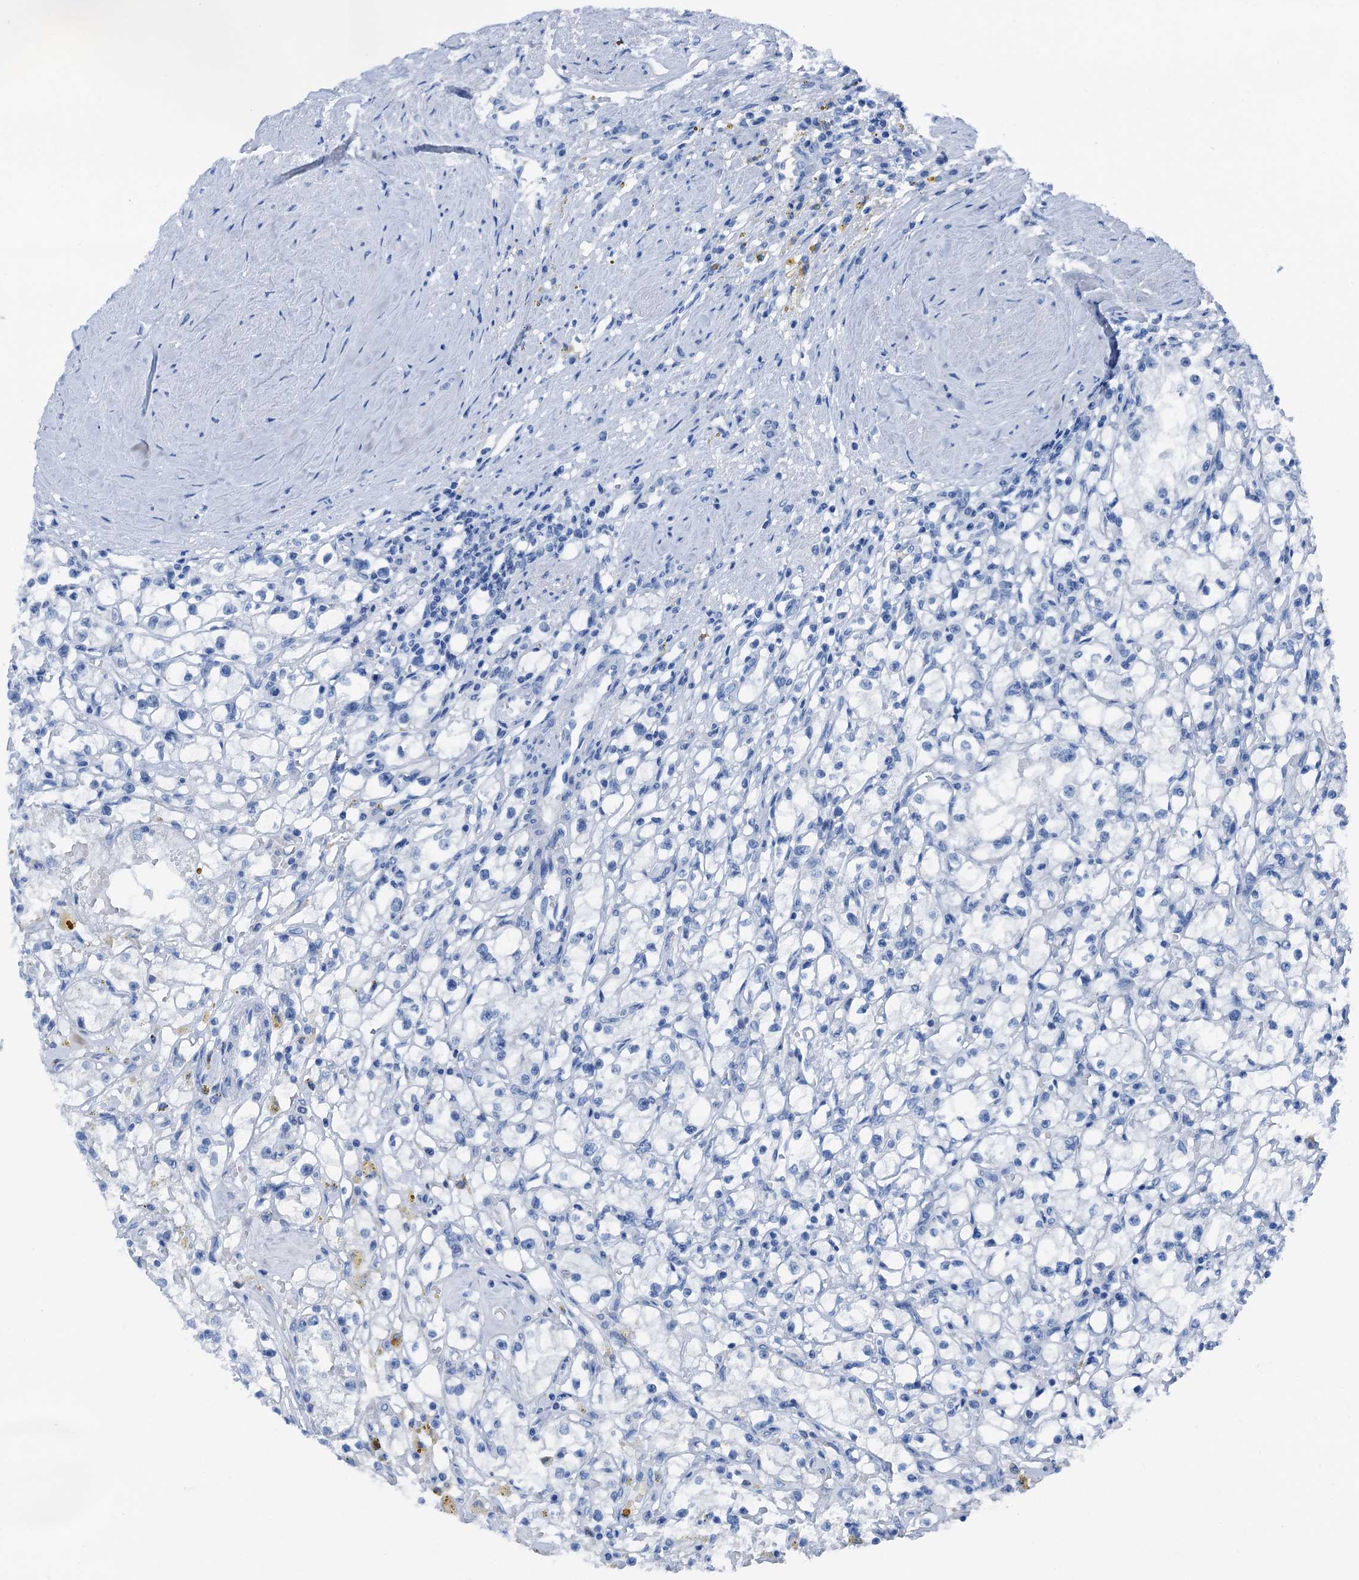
{"staining": {"intensity": "negative", "quantity": "none", "location": "none"}, "tissue": "renal cancer", "cell_type": "Tumor cells", "image_type": "cancer", "snomed": [{"axis": "morphology", "description": "Adenocarcinoma, NOS"}, {"axis": "topography", "description": "Kidney"}], "caption": "High power microscopy micrograph of an immunohistochemistry (IHC) micrograph of adenocarcinoma (renal), revealing no significant expression in tumor cells. (DAB (3,3'-diaminobenzidine) immunohistochemistry, high magnification).", "gene": "CBLN3", "patient": {"sex": "male", "age": 56}}